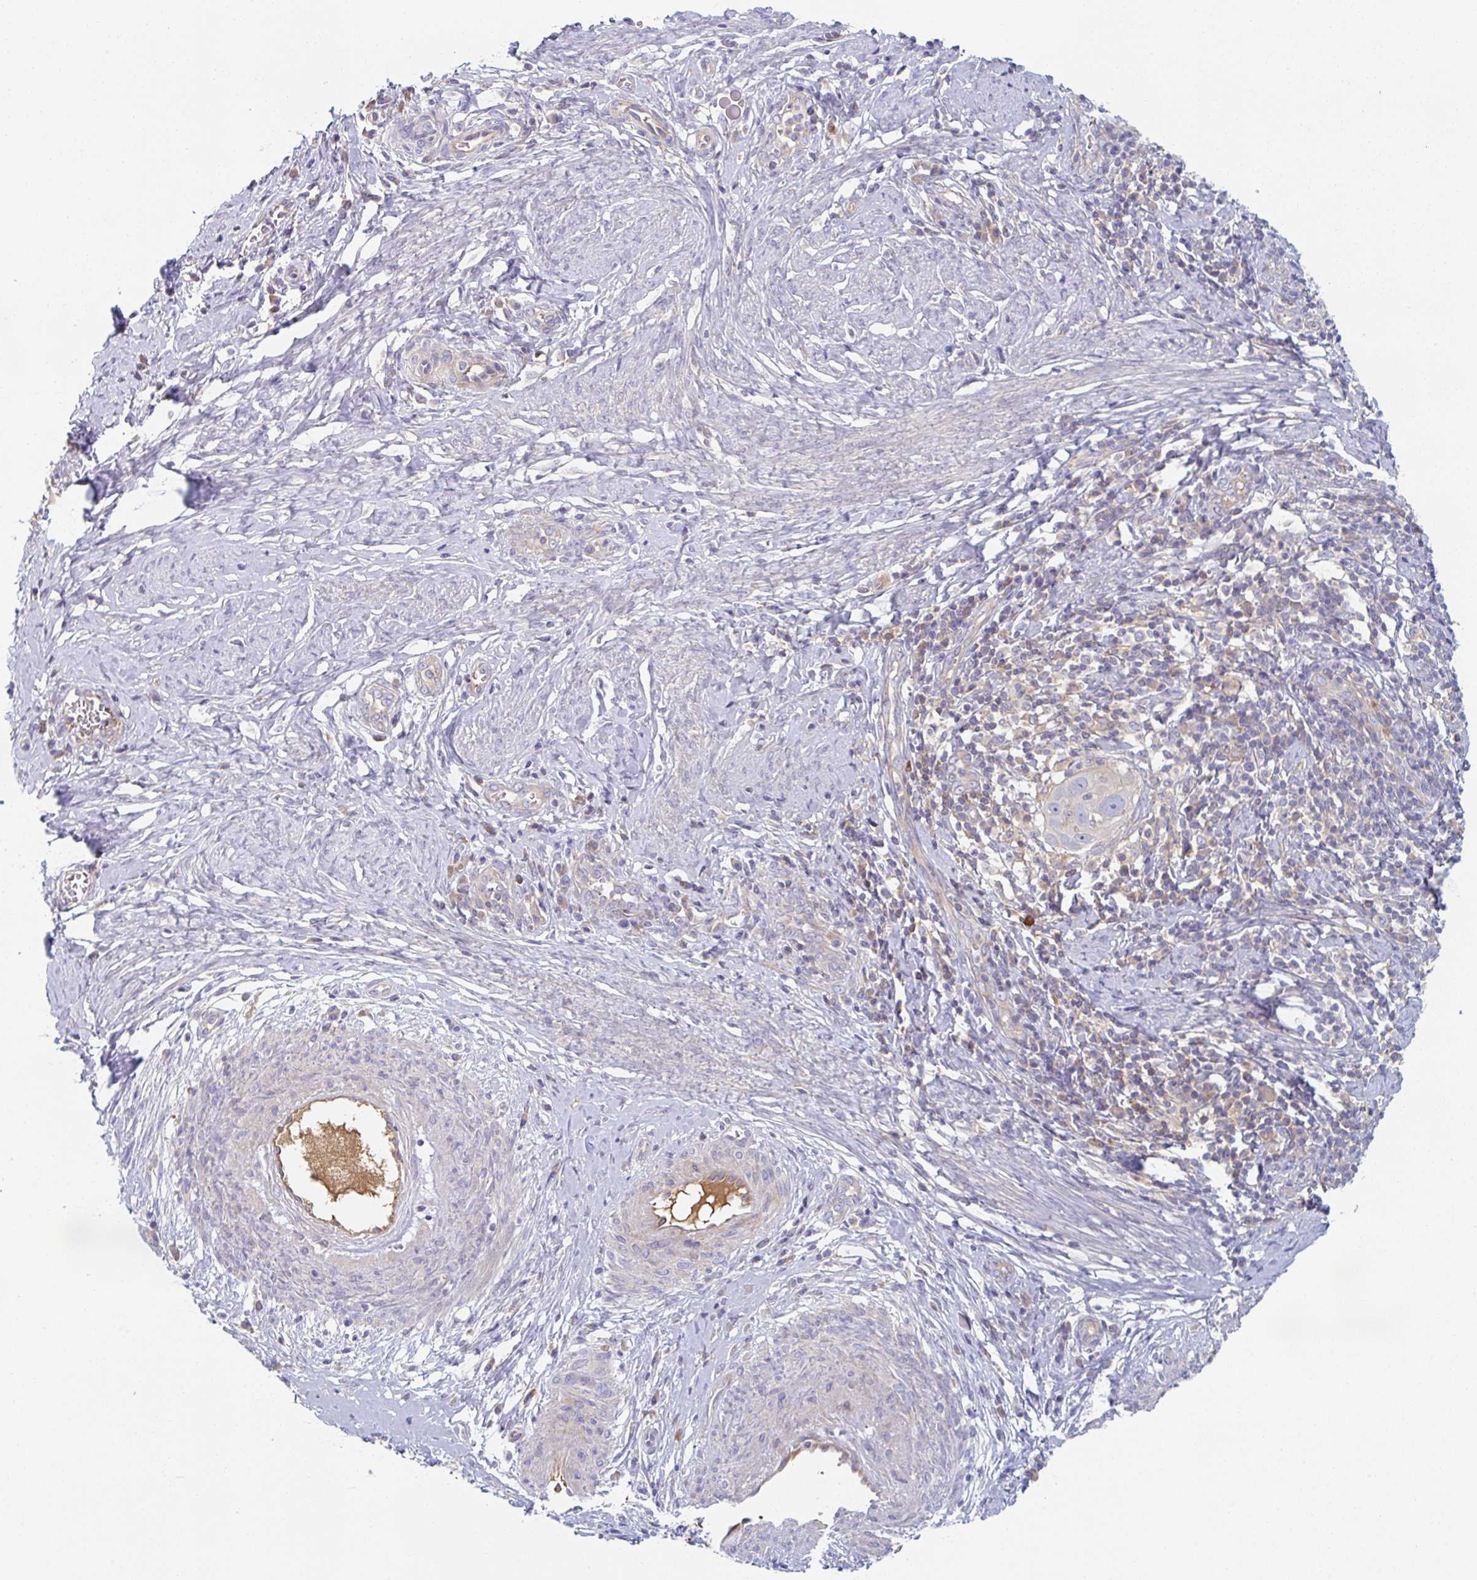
{"staining": {"intensity": "negative", "quantity": "none", "location": "none"}, "tissue": "cervical cancer", "cell_type": "Tumor cells", "image_type": "cancer", "snomed": [{"axis": "morphology", "description": "Normal tissue, NOS"}, {"axis": "morphology", "description": "Squamous cell carcinoma, NOS"}, {"axis": "topography", "description": "Cervix"}], "caption": "This is a image of immunohistochemistry staining of squamous cell carcinoma (cervical), which shows no expression in tumor cells.", "gene": "AMPD2", "patient": {"sex": "female", "age": 31}}